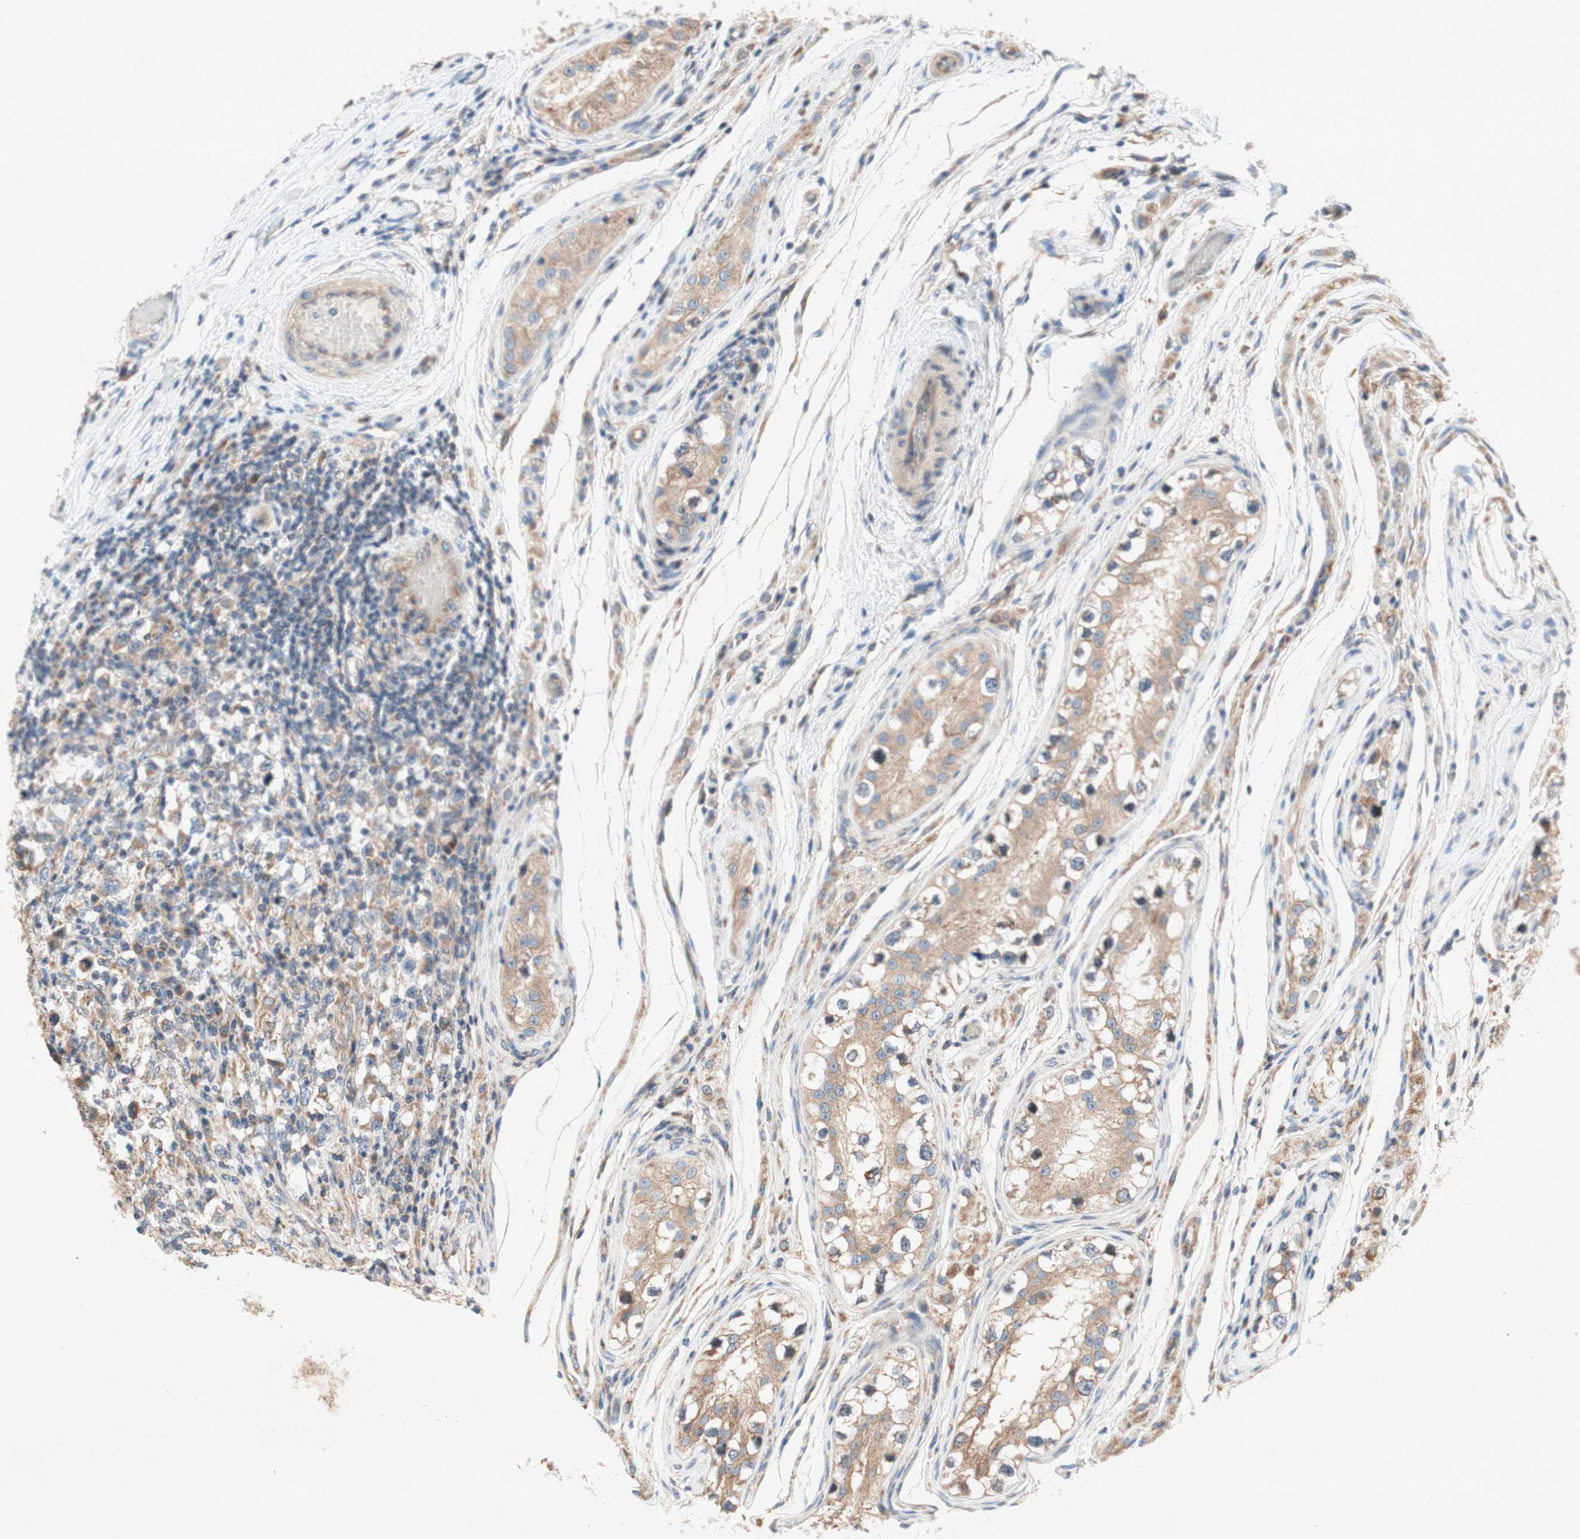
{"staining": {"intensity": "moderate", "quantity": ">75%", "location": "cytoplasmic/membranous"}, "tissue": "testis cancer", "cell_type": "Tumor cells", "image_type": "cancer", "snomed": [{"axis": "morphology", "description": "Carcinoma, Embryonal, NOS"}, {"axis": "topography", "description": "Testis"}], "caption": "Testis embryonal carcinoma stained with DAB (3,3'-diaminobenzidine) immunohistochemistry demonstrates medium levels of moderate cytoplasmic/membranous staining in about >75% of tumor cells.", "gene": "SOCS2", "patient": {"sex": "male", "age": 21}}